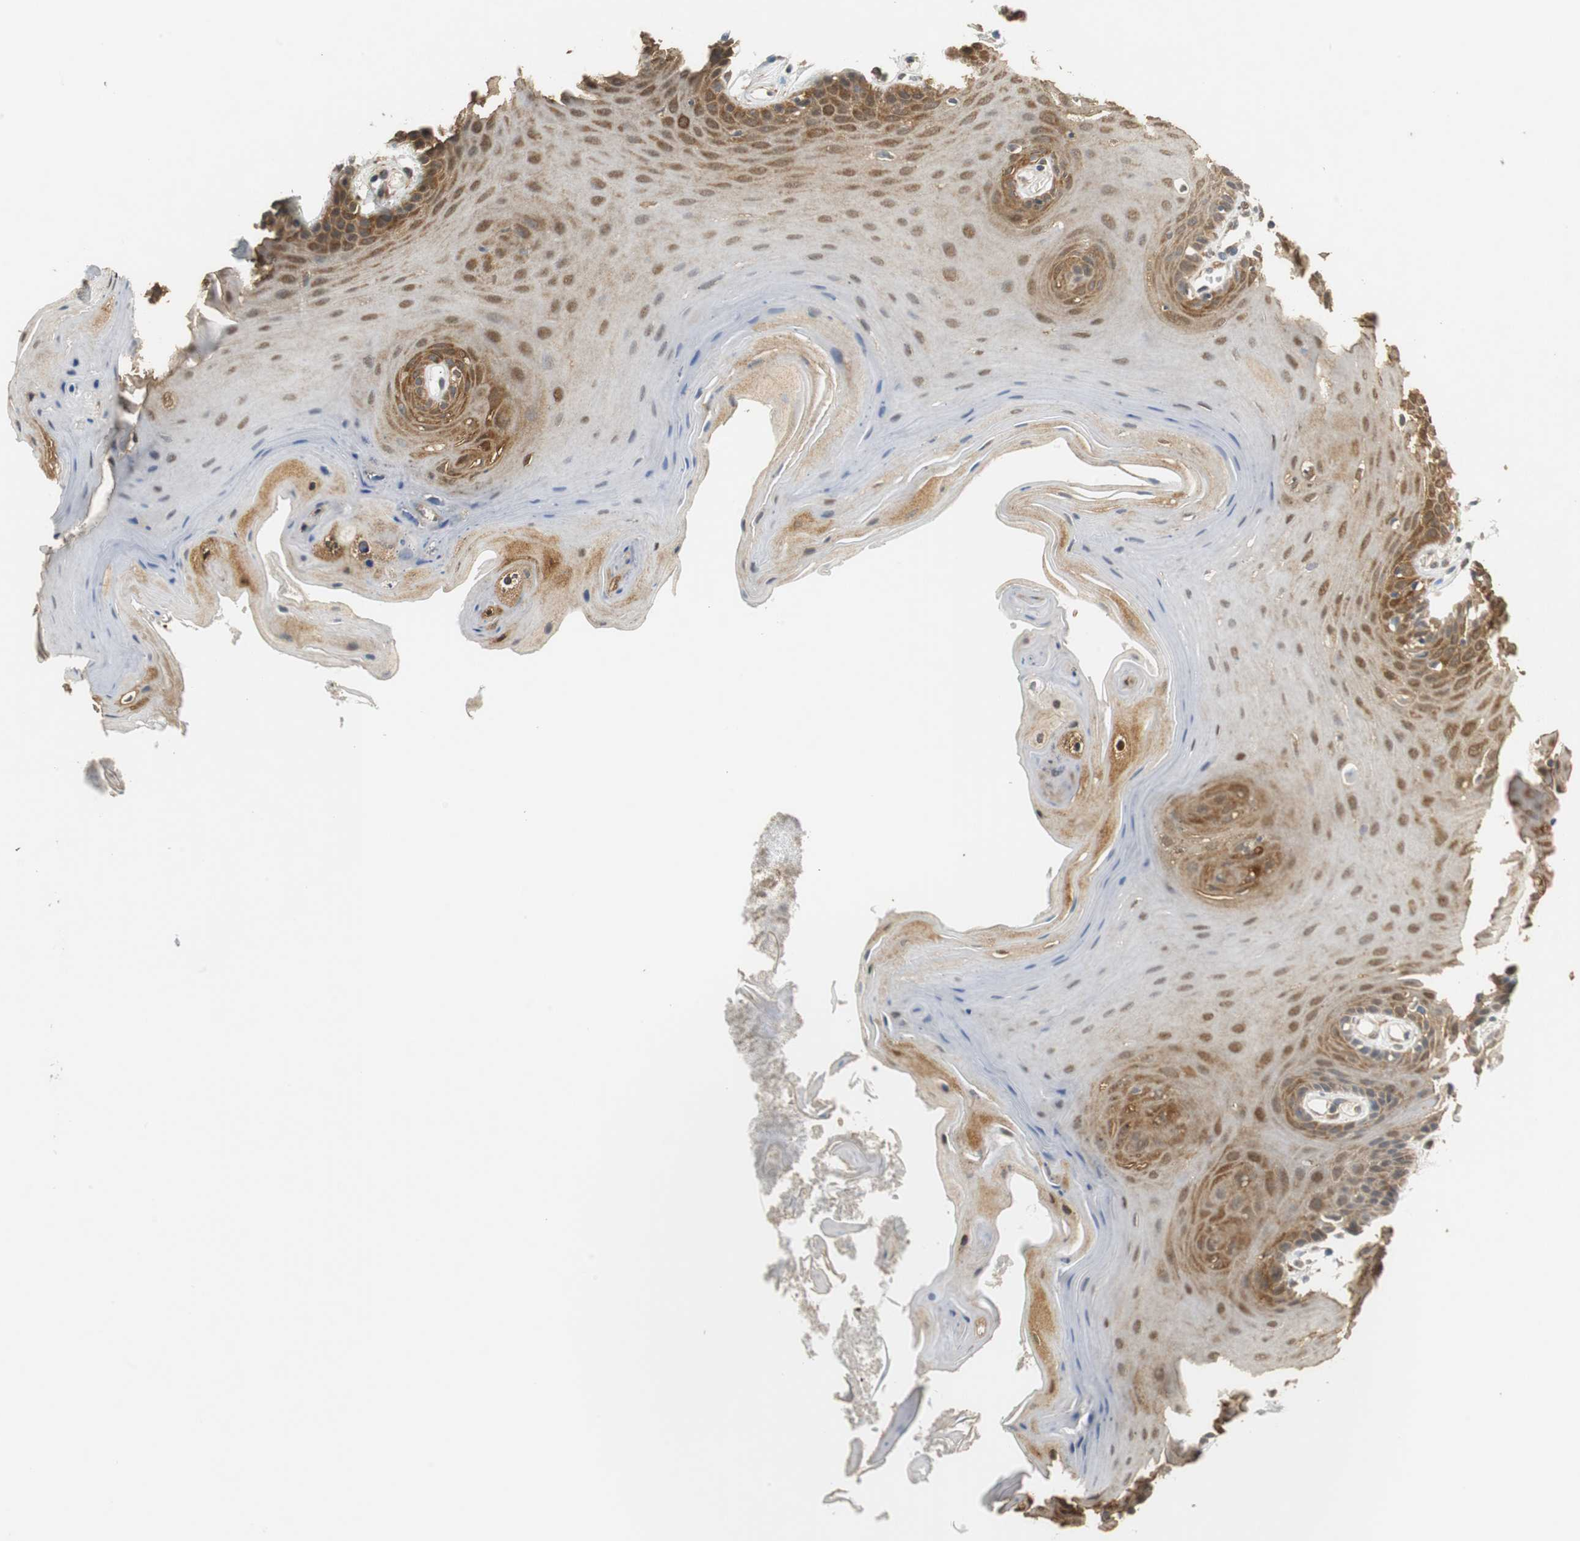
{"staining": {"intensity": "moderate", "quantity": ">75%", "location": "cytoplasmic/membranous,nuclear"}, "tissue": "oral mucosa", "cell_type": "Squamous epithelial cells", "image_type": "normal", "snomed": [{"axis": "morphology", "description": "Normal tissue, NOS"}, {"axis": "morphology", "description": "Squamous cell carcinoma, NOS"}, {"axis": "topography", "description": "Skeletal muscle"}, {"axis": "topography", "description": "Oral tissue"}, {"axis": "topography", "description": "Head-Neck"}], "caption": "This is a micrograph of immunohistochemistry (IHC) staining of benign oral mucosa, which shows moderate positivity in the cytoplasmic/membranous,nuclear of squamous epithelial cells.", "gene": "UBQLN2", "patient": {"sex": "male", "age": 71}}